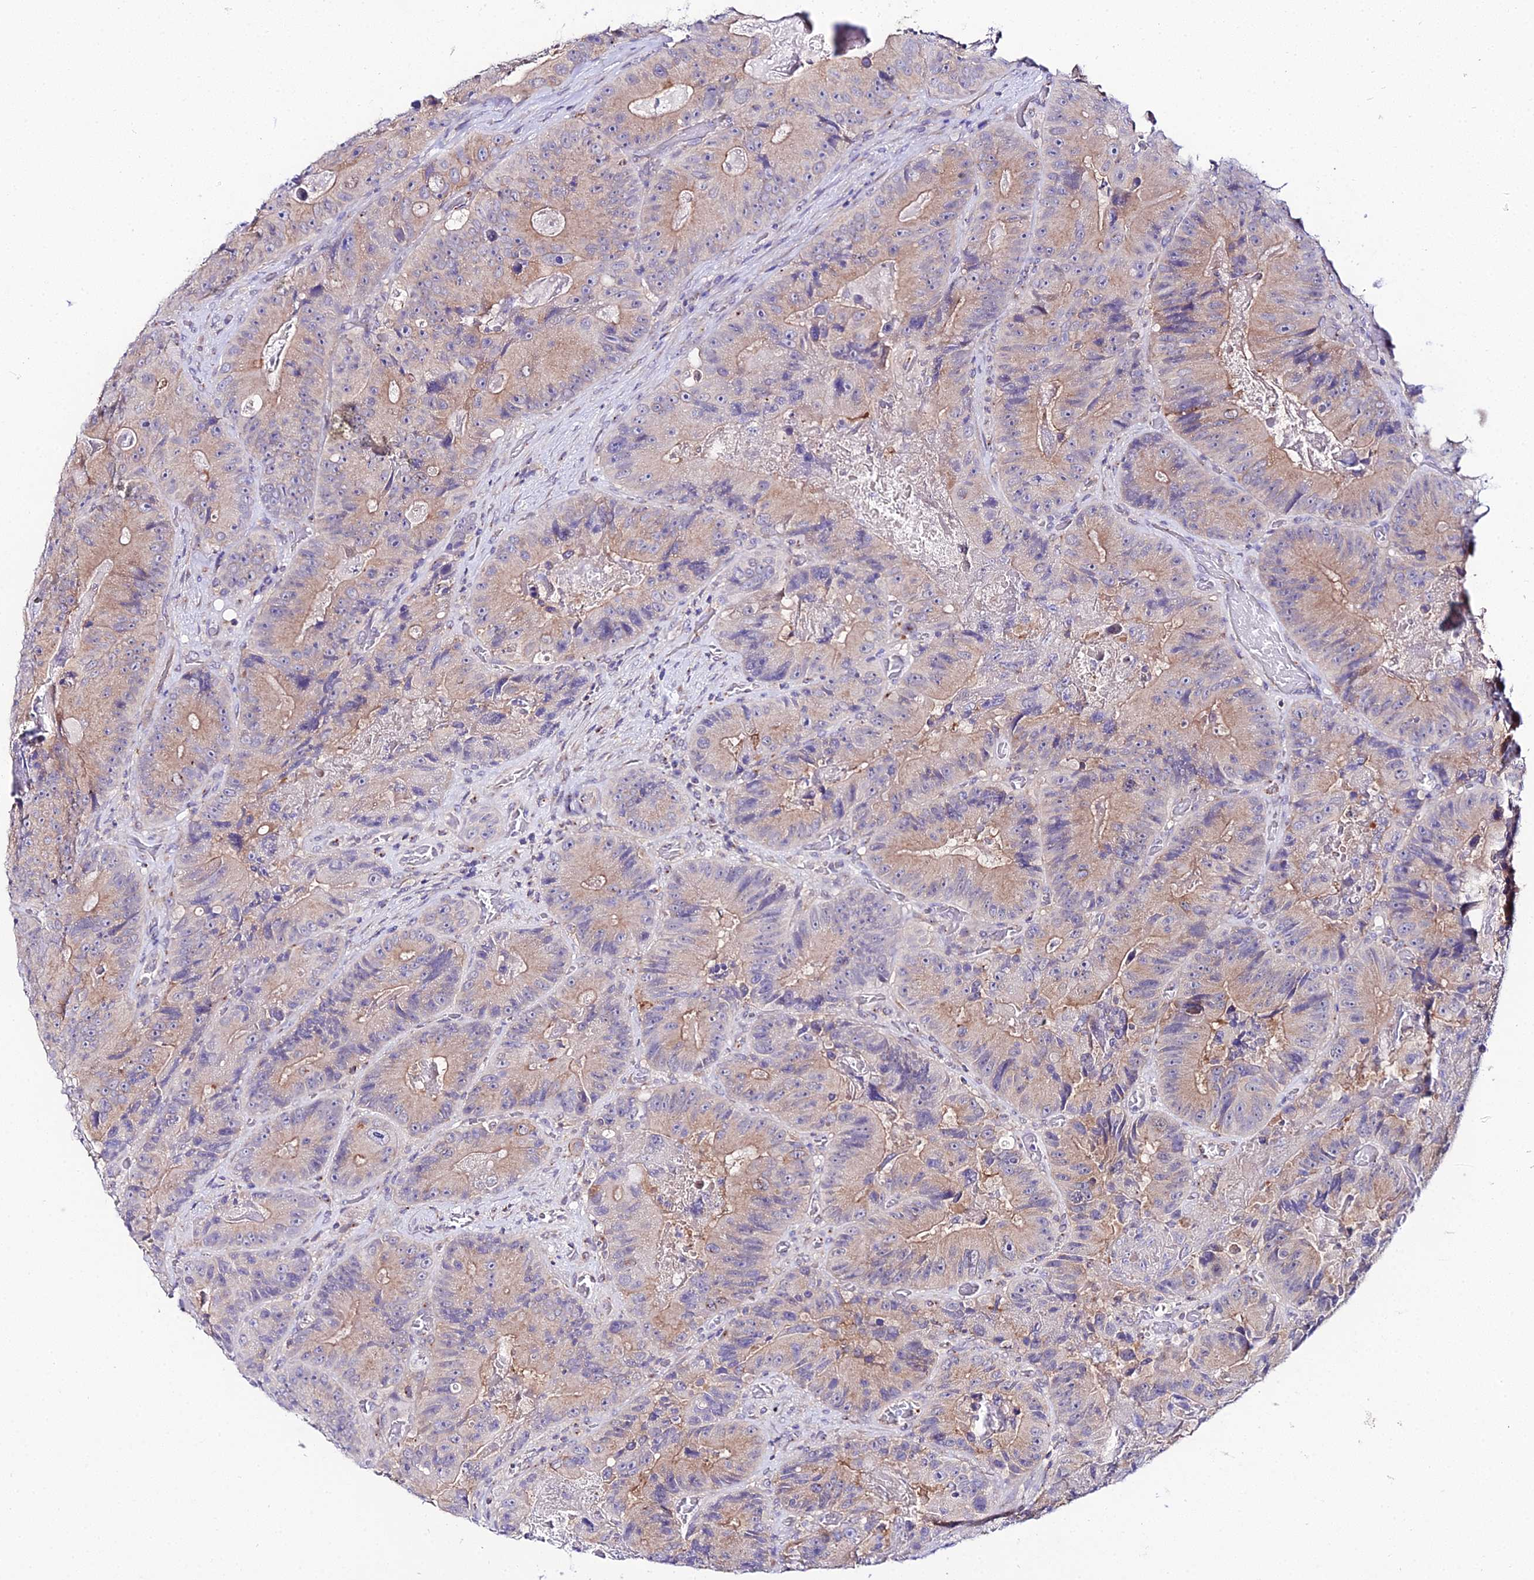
{"staining": {"intensity": "moderate", "quantity": "25%-75%", "location": "cytoplasmic/membranous"}, "tissue": "colorectal cancer", "cell_type": "Tumor cells", "image_type": "cancer", "snomed": [{"axis": "morphology", "description": "Adenocarcinoma, NOS"}, {"axis": "topography", "description": "Colon"}], "caption": "Human adenocarcinoma (colorectal) stained with a protein marker reveals moderate staining in tumor cells.", "gene": "ATG16L2", "patient": {"sex": "female", "age": 86}}